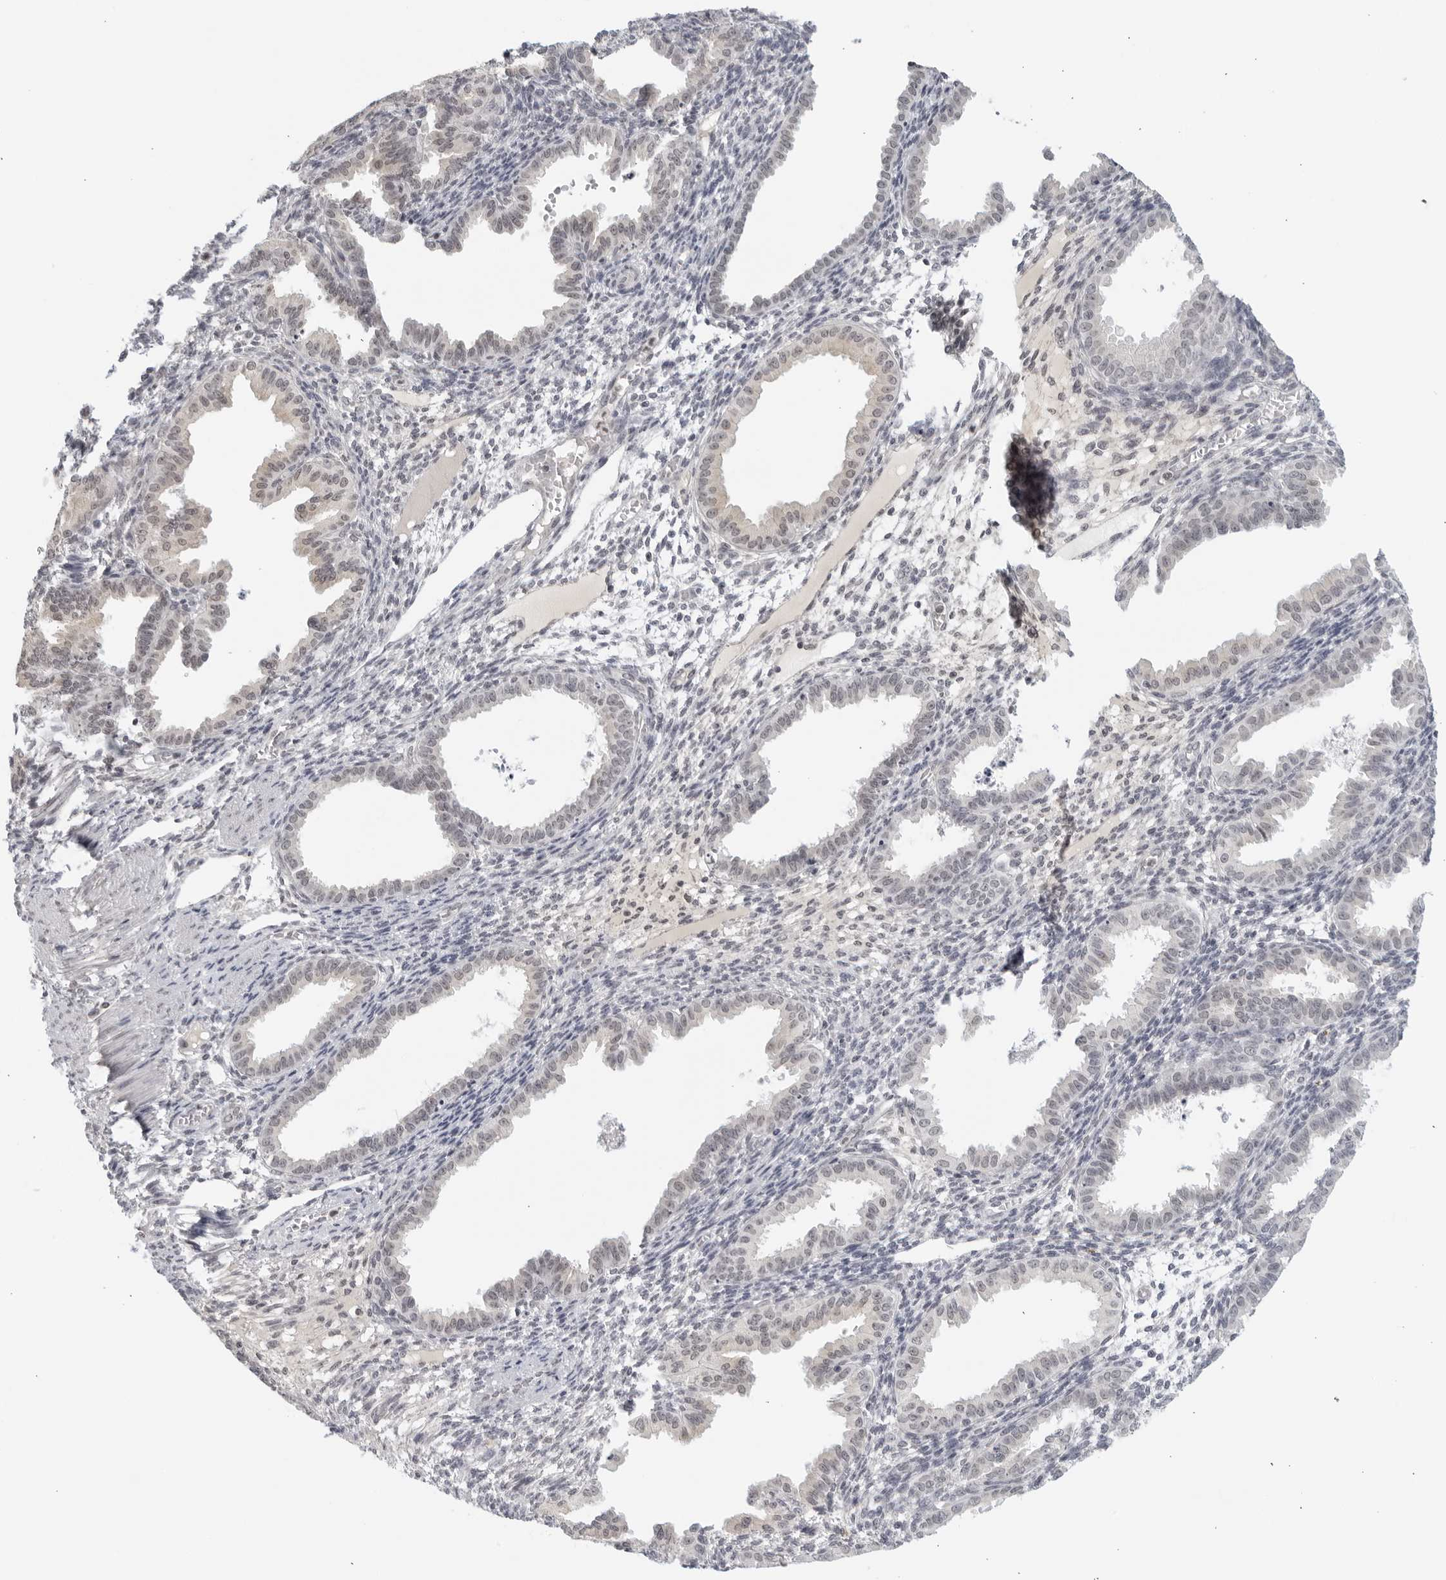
{"staining": {"intensity": "negative", "quantity": "none", "location": "none"}, "tissue": "endometrium", "cell_type": "Cells in endometrial stroma", "image_type": "normal", "snomed": [{"axis": "morphology", "description": "Normal tissue, NOS"}, {"axis": "topography", "description": "Endometrium"}], "caption": "Cells in endometrial stroma show no significant protein positivity in benign endometrium. (Brightfield microscopy of DAB (3,3'-diaminobenzidine) immunohistochemistry at high magnification).", "gene": "RAB11FIP3", "patient": {"sex": "female", "age": 33}}